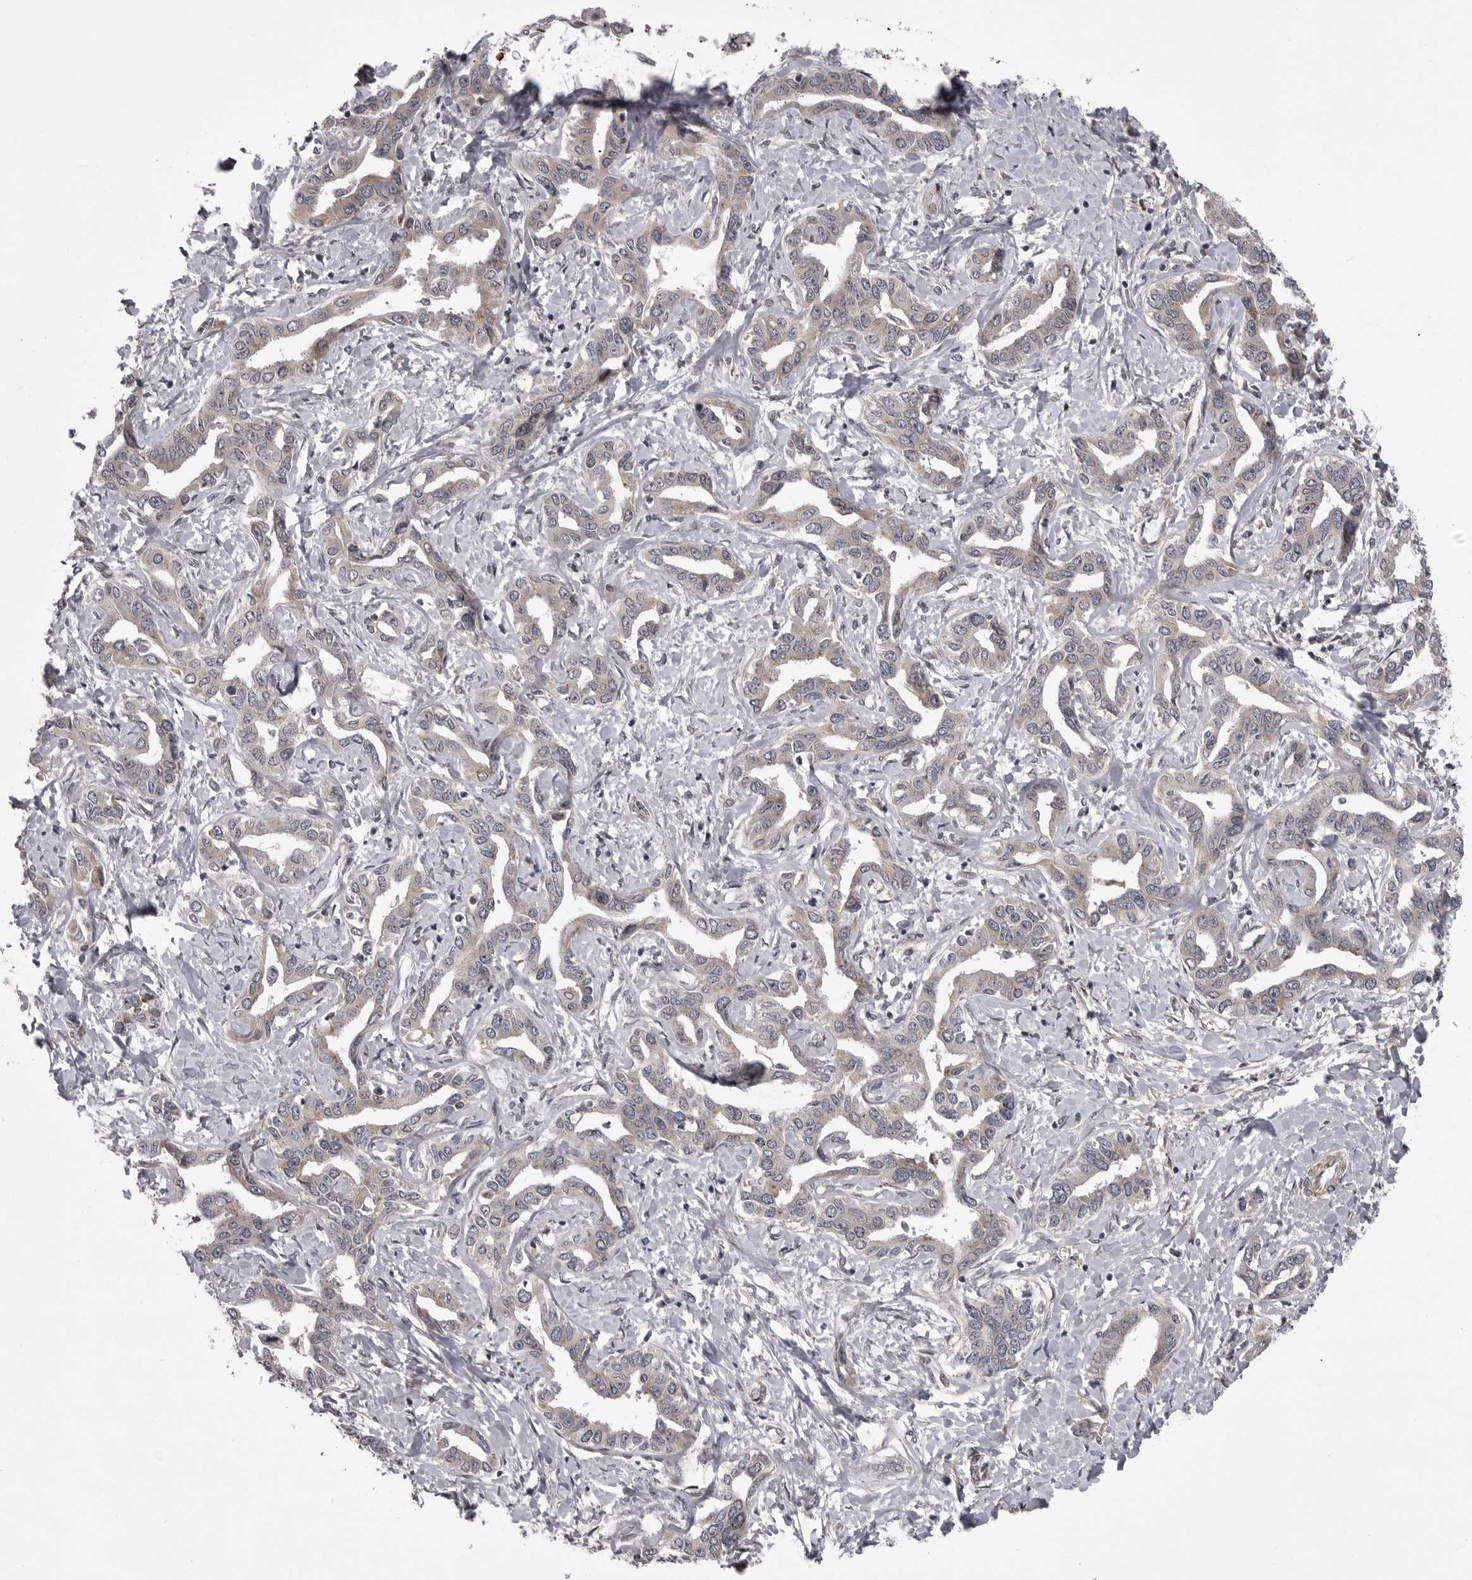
{"staining": {"intensity": "weak", "quantity": ">75%", "location": "cytoplasmic/membranous"}, "tissue": "liver cancer", "cell_type": "Tumor cells", "image_type": "cancer", "snomed": [{"axis": "morphology", "description": "Cholangiocarcinoma"}, {"axis": "topography", "description": "Liver"}], "caption": "Liver cholangiocarcinoma was stained to show a protein in brown. There is low levels of weak cytoplasmic/membranous positivity in approximately >75% of tumor cells.", "gene": "SNX16", "patient": {"sex": "male", "age": 59}}